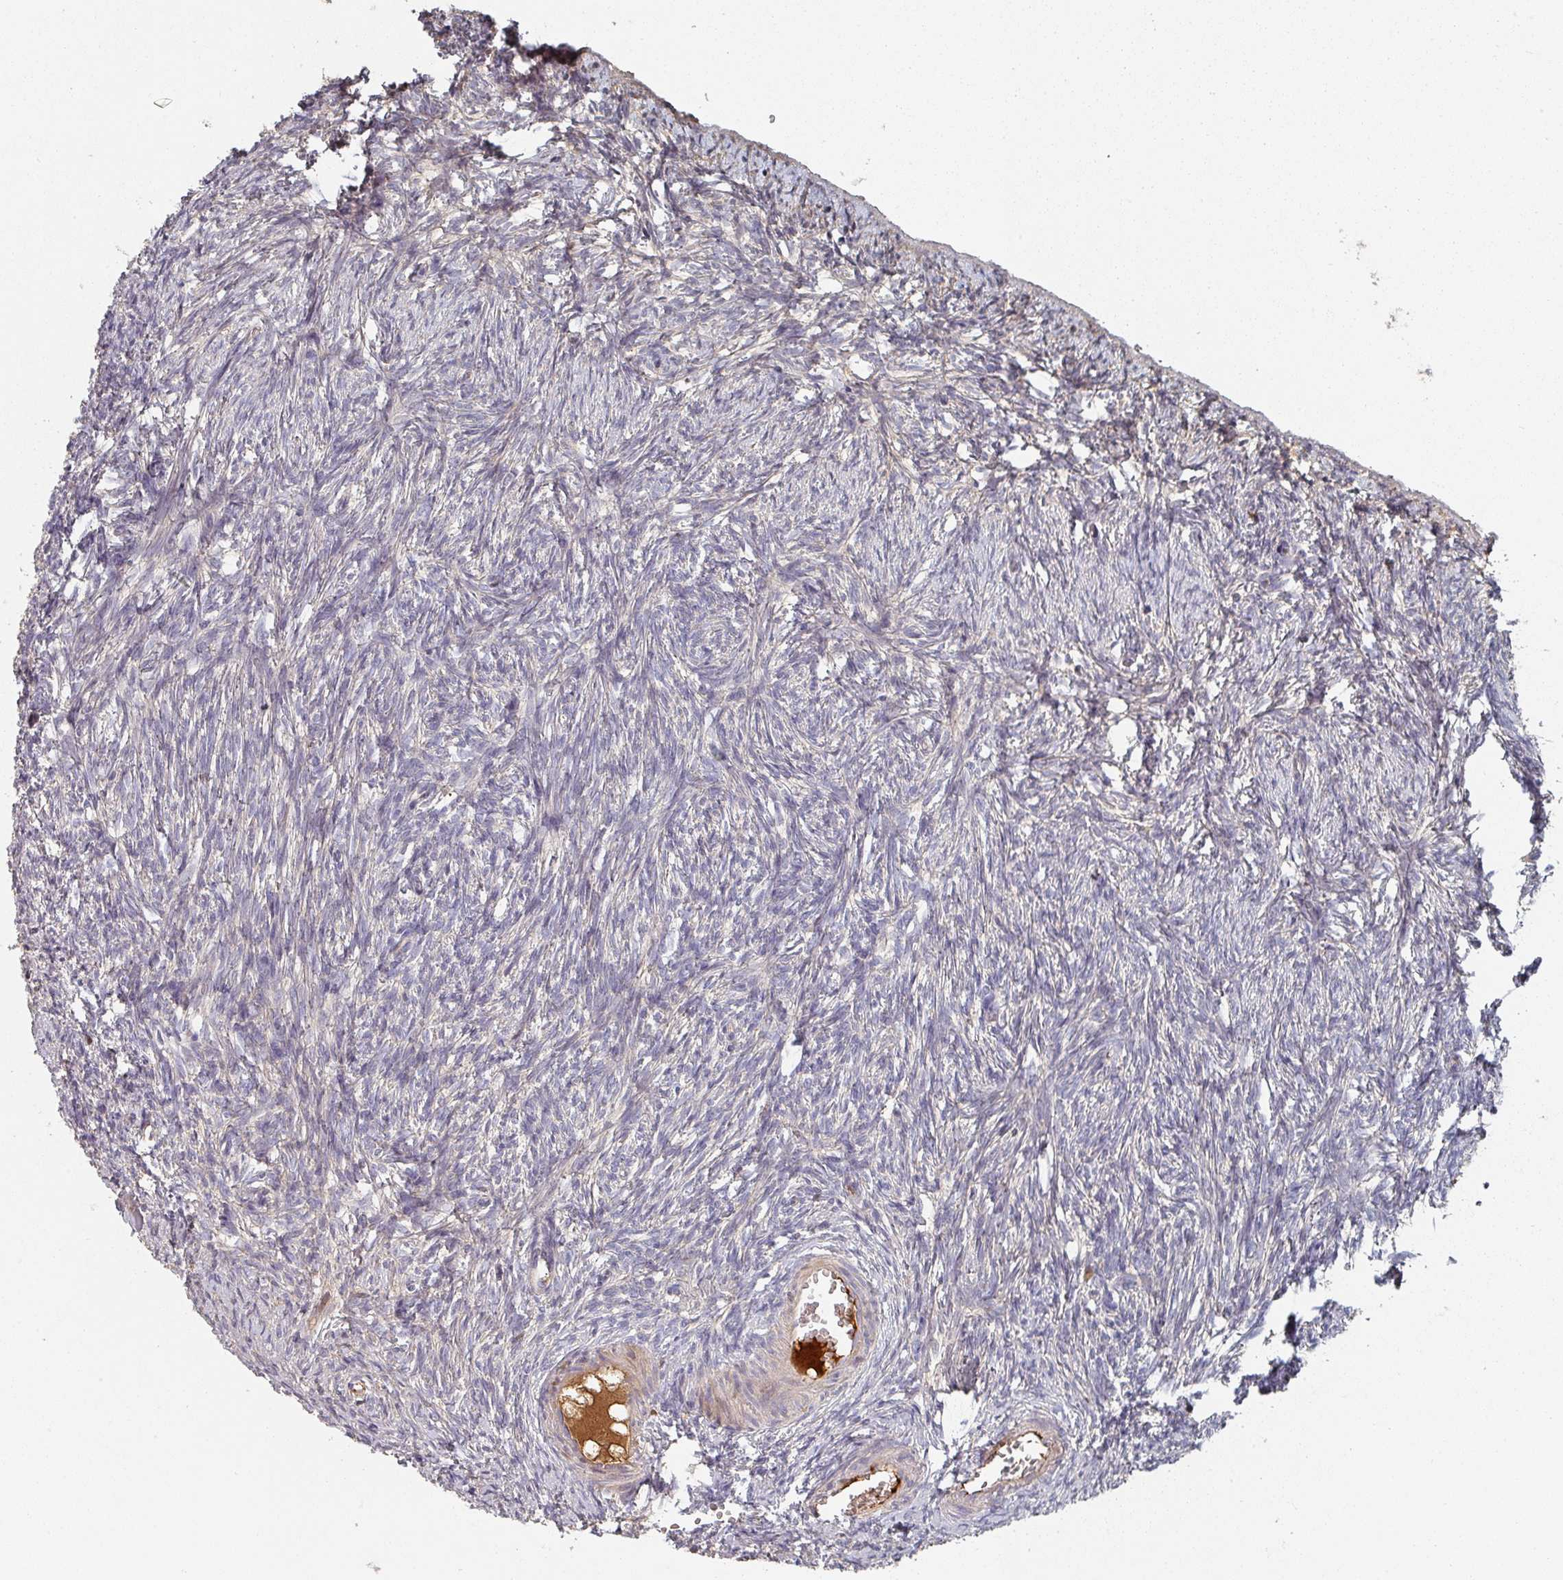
{"staining": {"intensity": "negative", "quantity": "none", "location": "none"}, "tissue": "ovary", "cell_type": "Follicle cells", "image_type": "normal", "snomed": [{"axis": "morphology", "description": "Normal tissue, NOS"}, {"axis": "topography", "description": "Ovary"}], "caption": "Protein analysis of unremarkable ovary shows no significant expression in follicle cells.", "gene": "ENSG00000249773", "patient": {"sex": "female", "age": 51}}